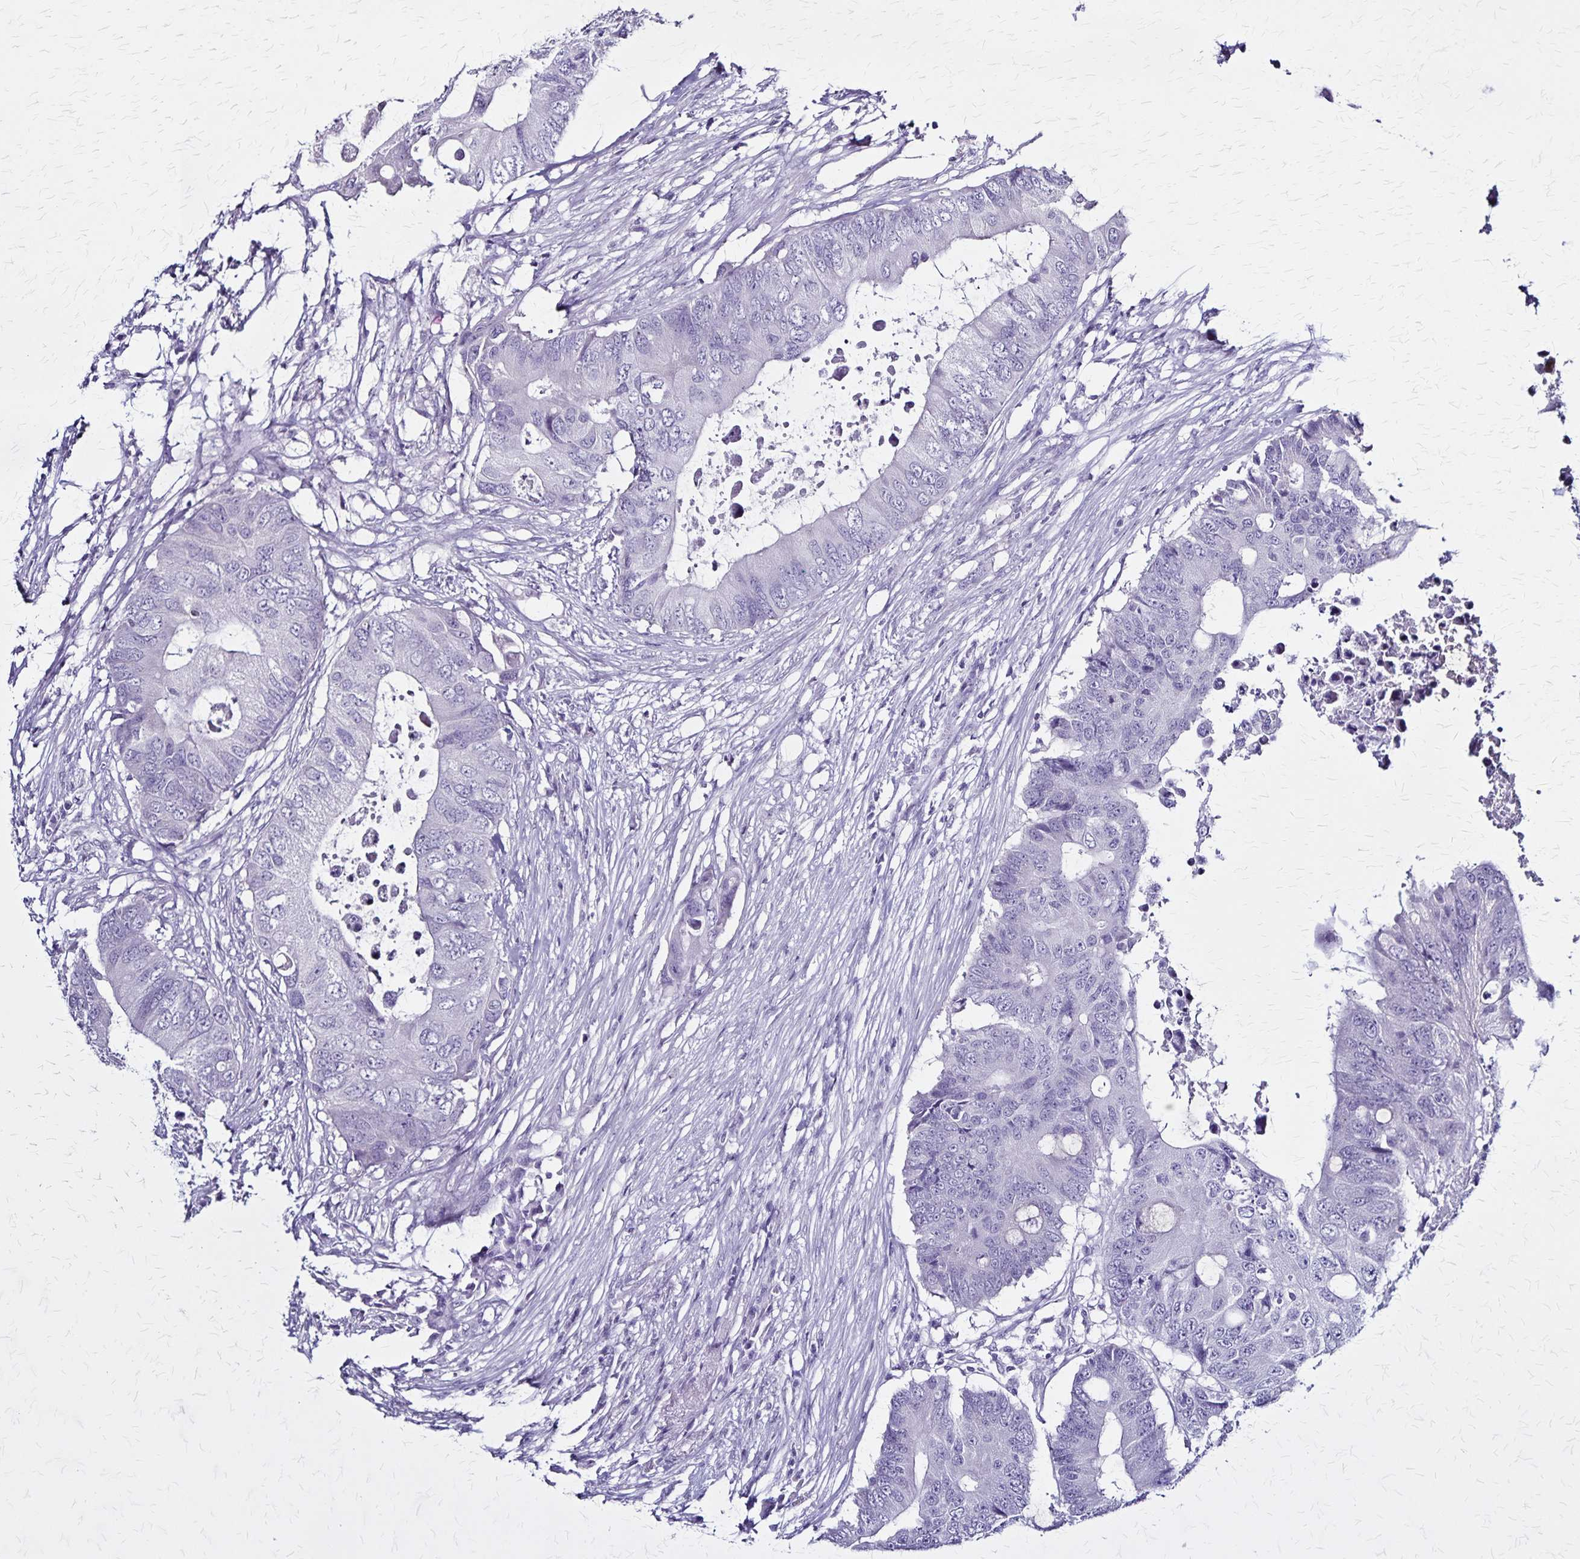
{"staining": {"intensity": "negative", "quantity": "none", "location": "none"}, "tissue": "colorectal cancer", "cell_type": "Tumor cells", "image_type": "cancer", "snomed": [{"axis": "morphology", "description": "Adenocarcinoma, NOS"}, {"axis": "topography", "description": "Colon"}], "caption": "Immunohistochemistry photomicrograph of neoplastic tissue: adenocarcinoma (colorectal) stained with DAB (3,3'-diaminobenzidine) displays no significant protein expression in tumor cells.", "gene": "PLXNA4", "patient": {"sex": "male", "age": 71}}